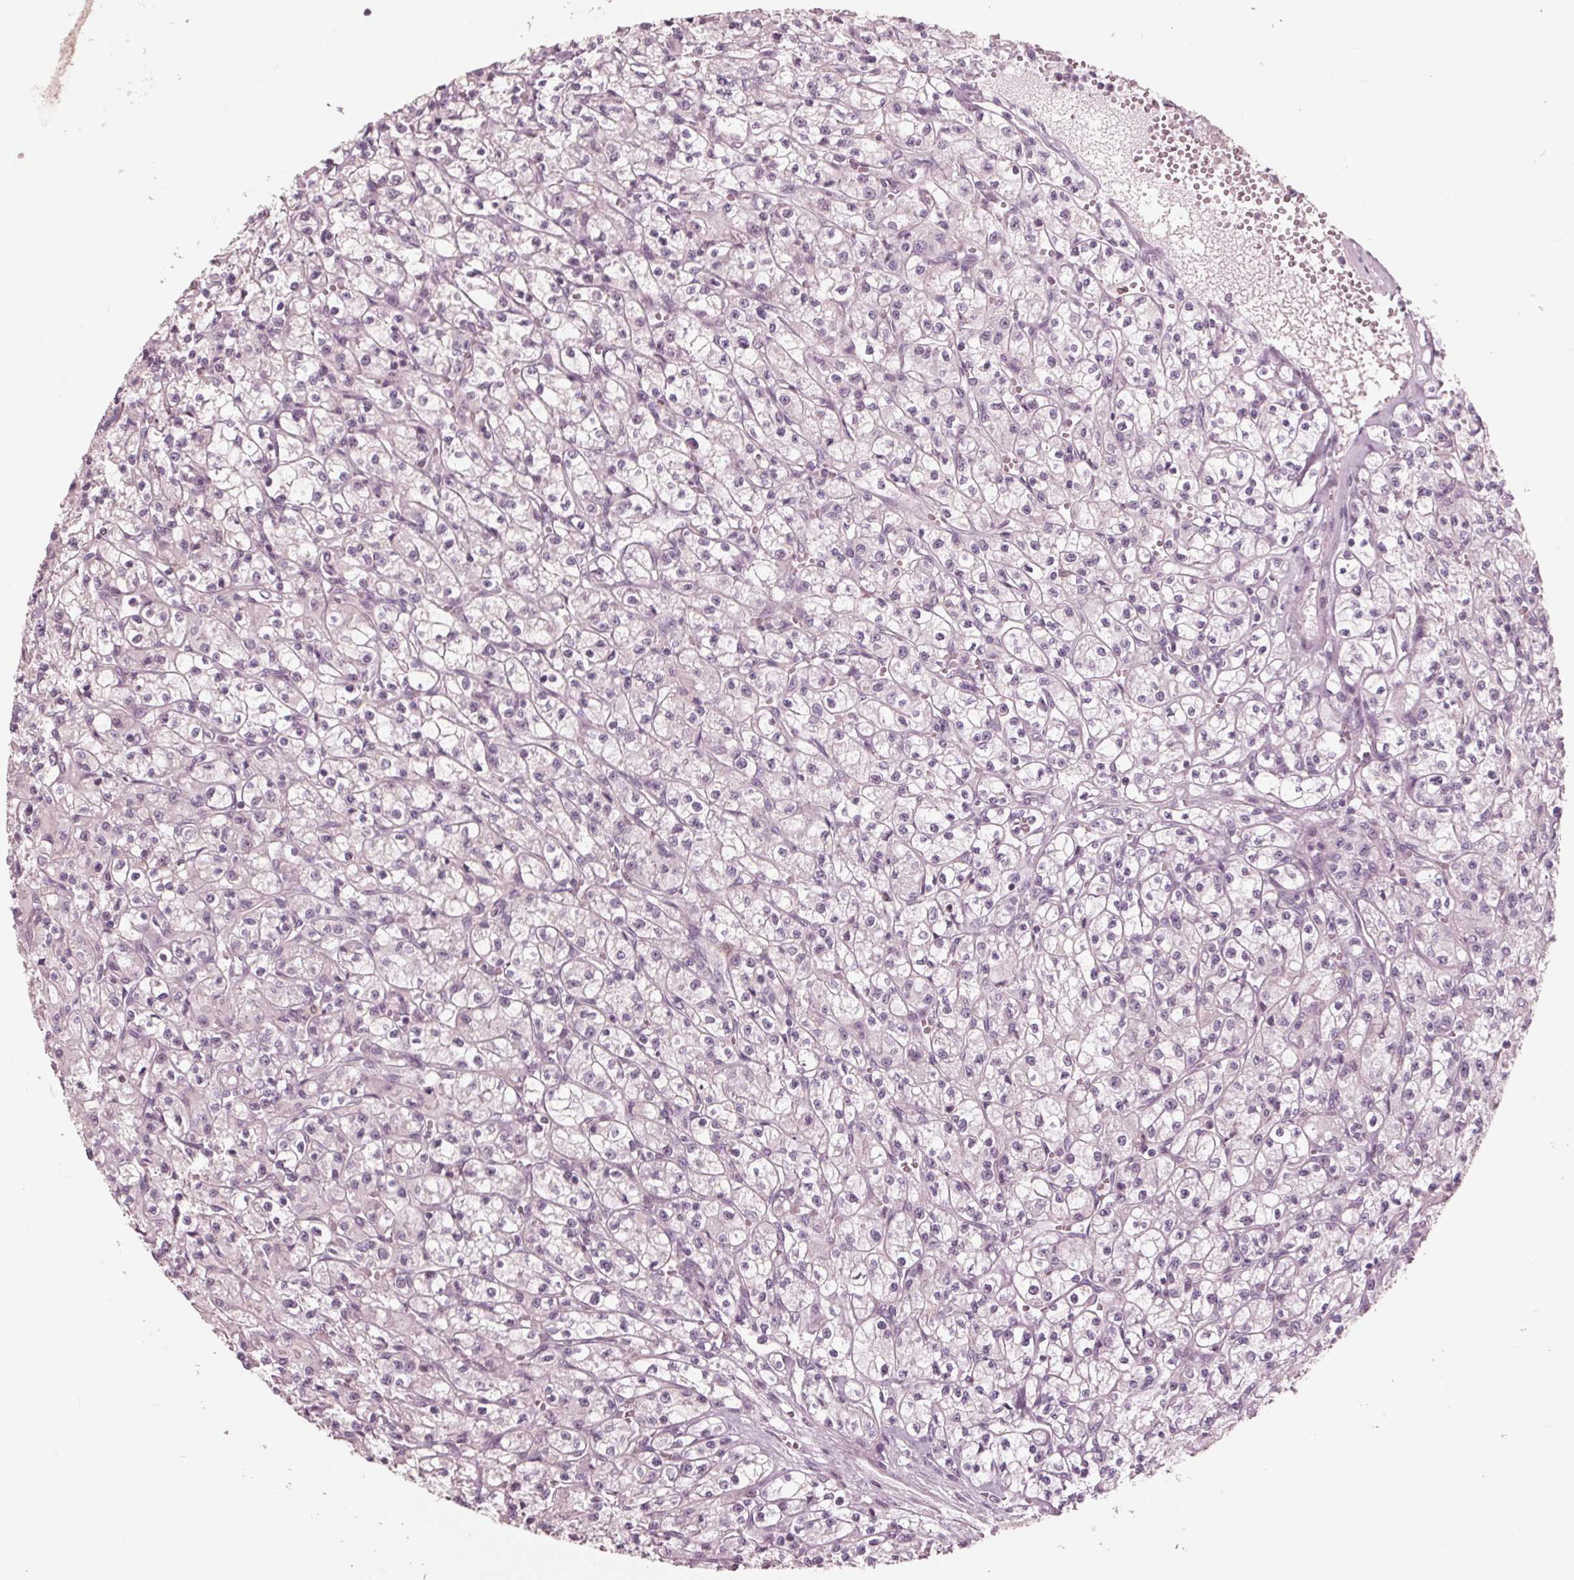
{"staining": {"intensity": "negative", "quantity": "none", "location": "none"}, "tissue": "renal cancer", "cell_type": "Tumor cells", "image_type": "cancer", "snomed": [{"axis": "morphology", "description": "Adenocarcinoma, NOS"}, {"axis": "topography", "description": "Kidney"}], "caption": "Immunohistochemistry image of neoplastic tissue: human renal cancer stained with DAB (3,3'-diaminobenzidine) exhibits no significant protein staining in tumor cells. (IHC, brightfield microscopy, high magnification).", "gene": "ING3", "patient": {"sex": "female", "age": 70}}